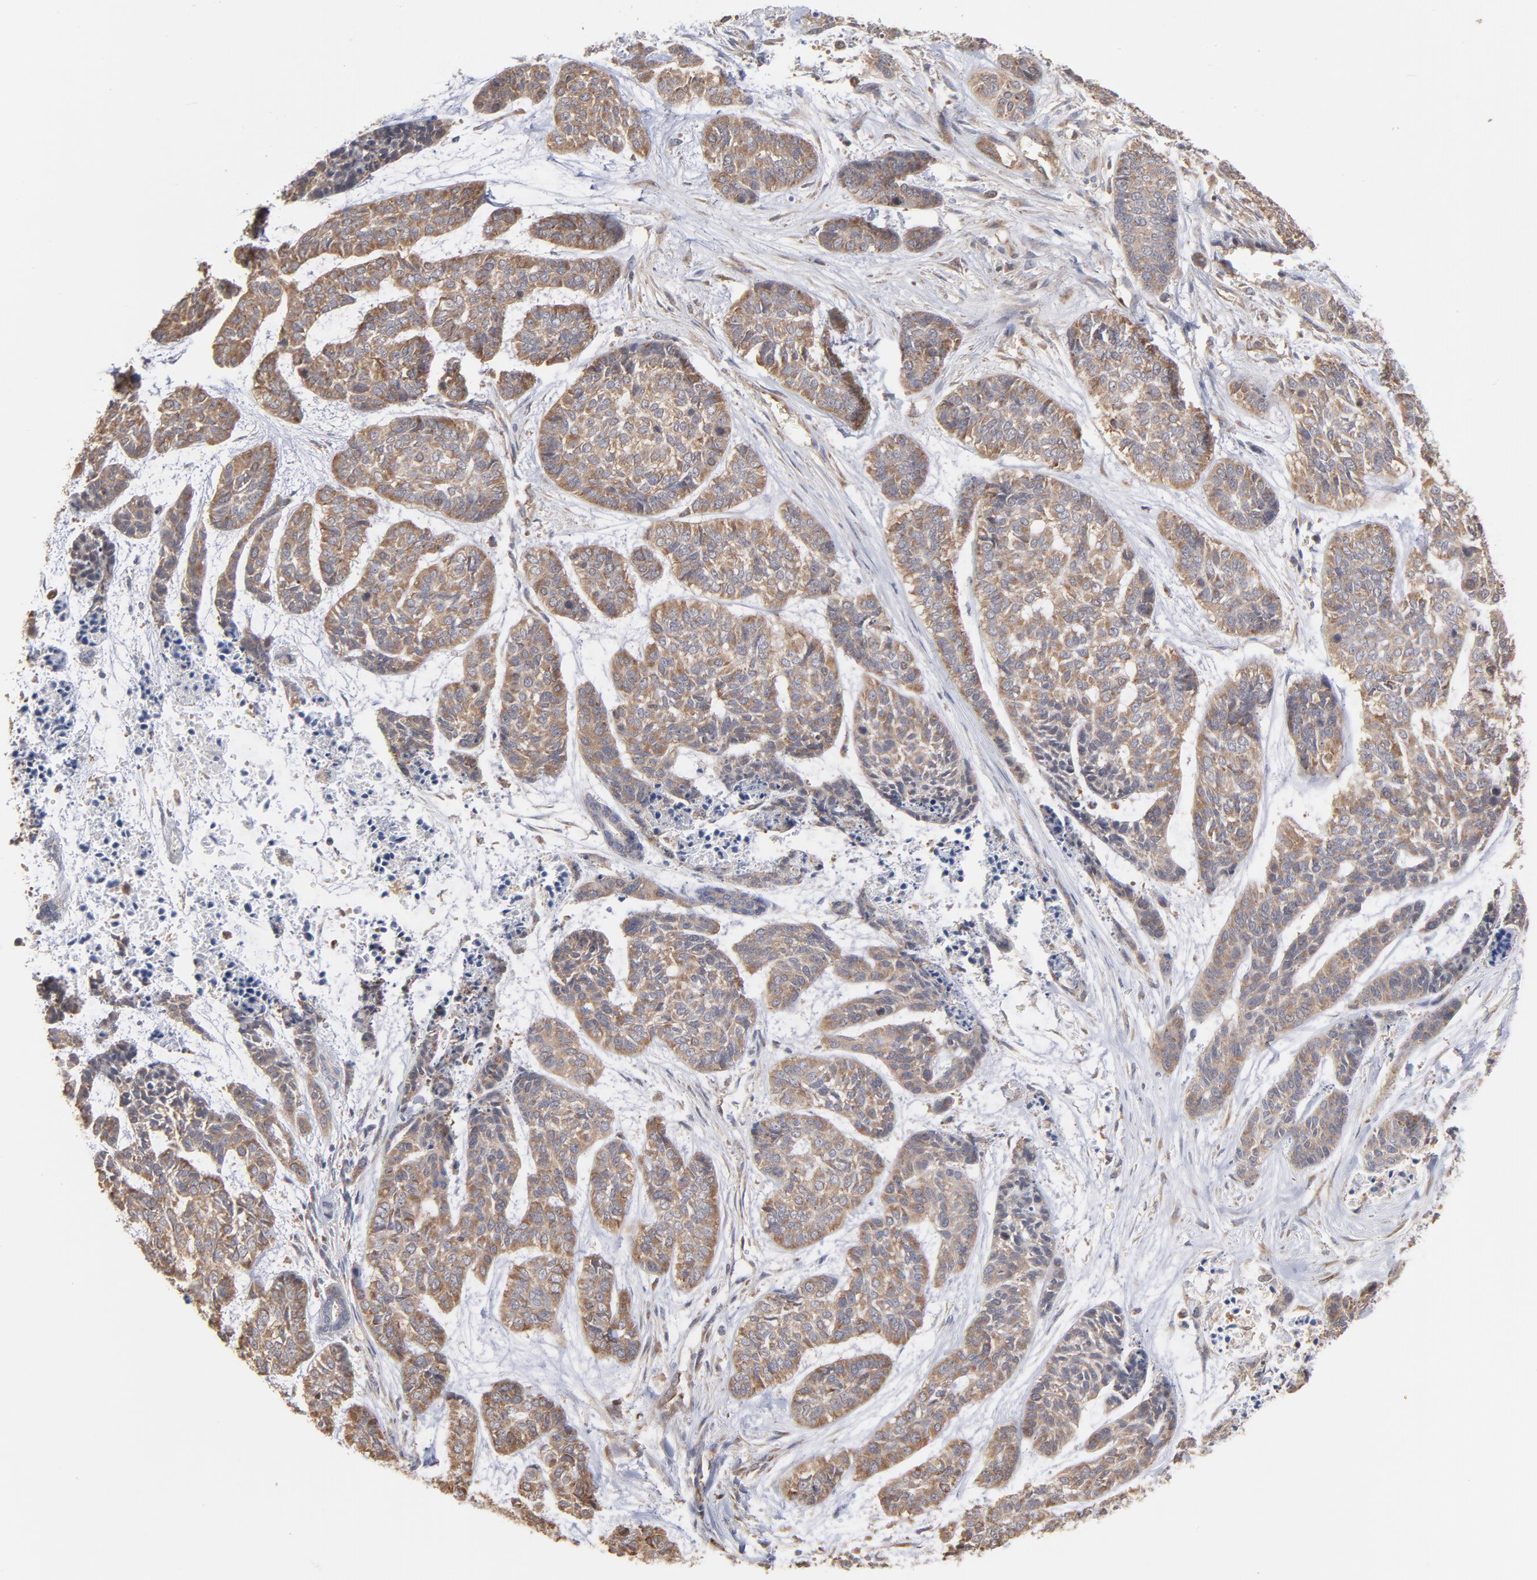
{"staining": {"intensity": "moderate", "quantity": ">75%", "location": "cytoplasmic/membranous"}, "tissue": "skin cancer", "cell_type": "Tumor cells", "image_type": "cancer", "snomed": [{"axis": "morphology", "description": "Basal cell carcinoma"}, {"axis": "topography", "description": "Skin"}], "caption": "There is medium levels of moderate cytoplasmic/membranous staining in tumor cells of skin cancer, as demonstrated by immunohistochemical staining (brown color).", "gene": "MAPRE1", "patient": {"sex": "female", "age": 64}}